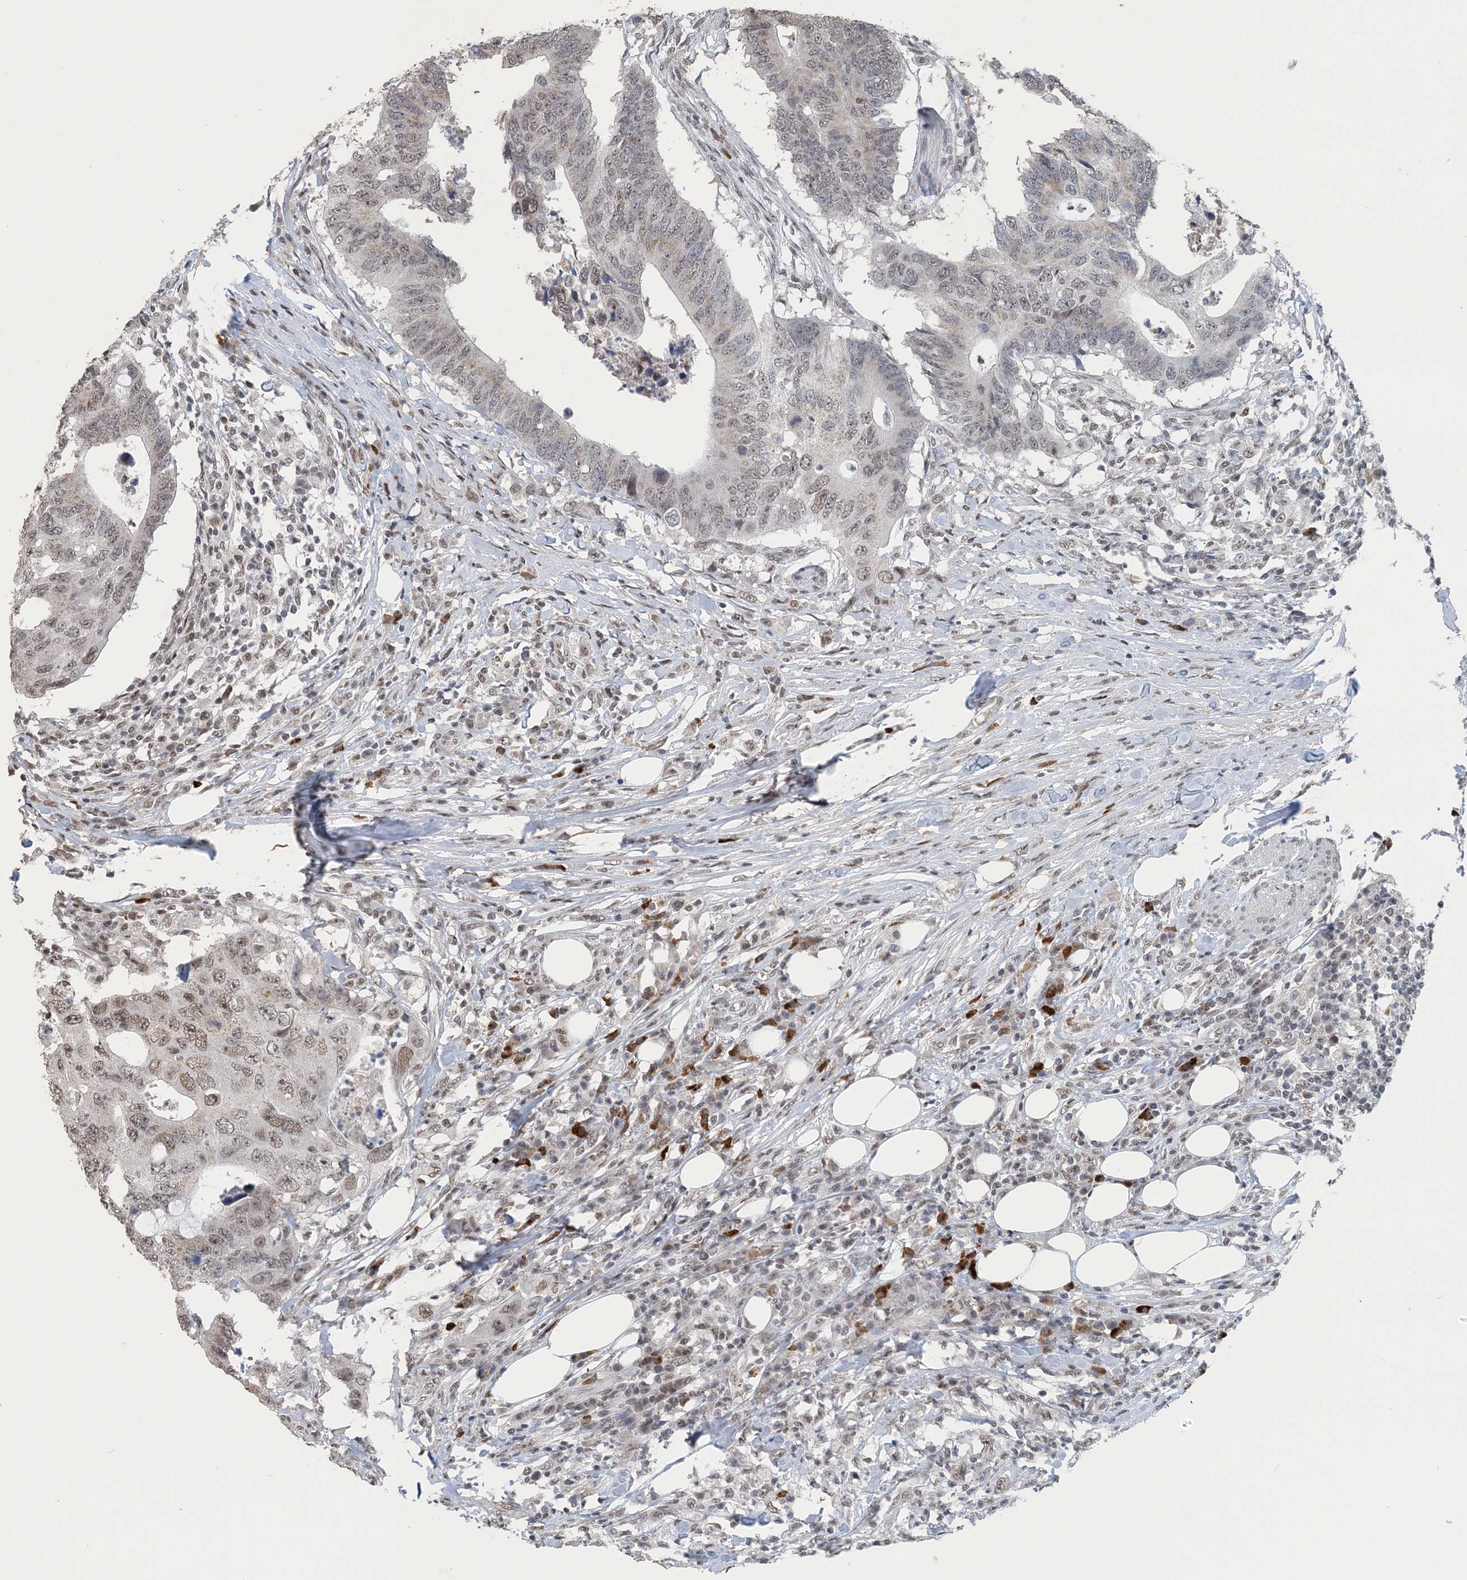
{"staining": {"intensity": "weak", "quantity": "<25%", "location": "nuclear"}, "tissue": "colorectal cancer", "cell_type": "Tumor cells", "image_type": "cancer", "snomed": [{"axis": "morphology", "description": "Adenocarcinoma, NOS"}, {"axis": "topography", "description": "Colon"}], "caption": "The histopathology image exhibits no staining of tumor cells in colorectal cancer. (Stains: DAB IHC with hematoxylin counter stain, Microscopy: brightfield microscopy at high magnification).", "gene": "MBD2", "patient": {"sex": "male", "age": 71}}